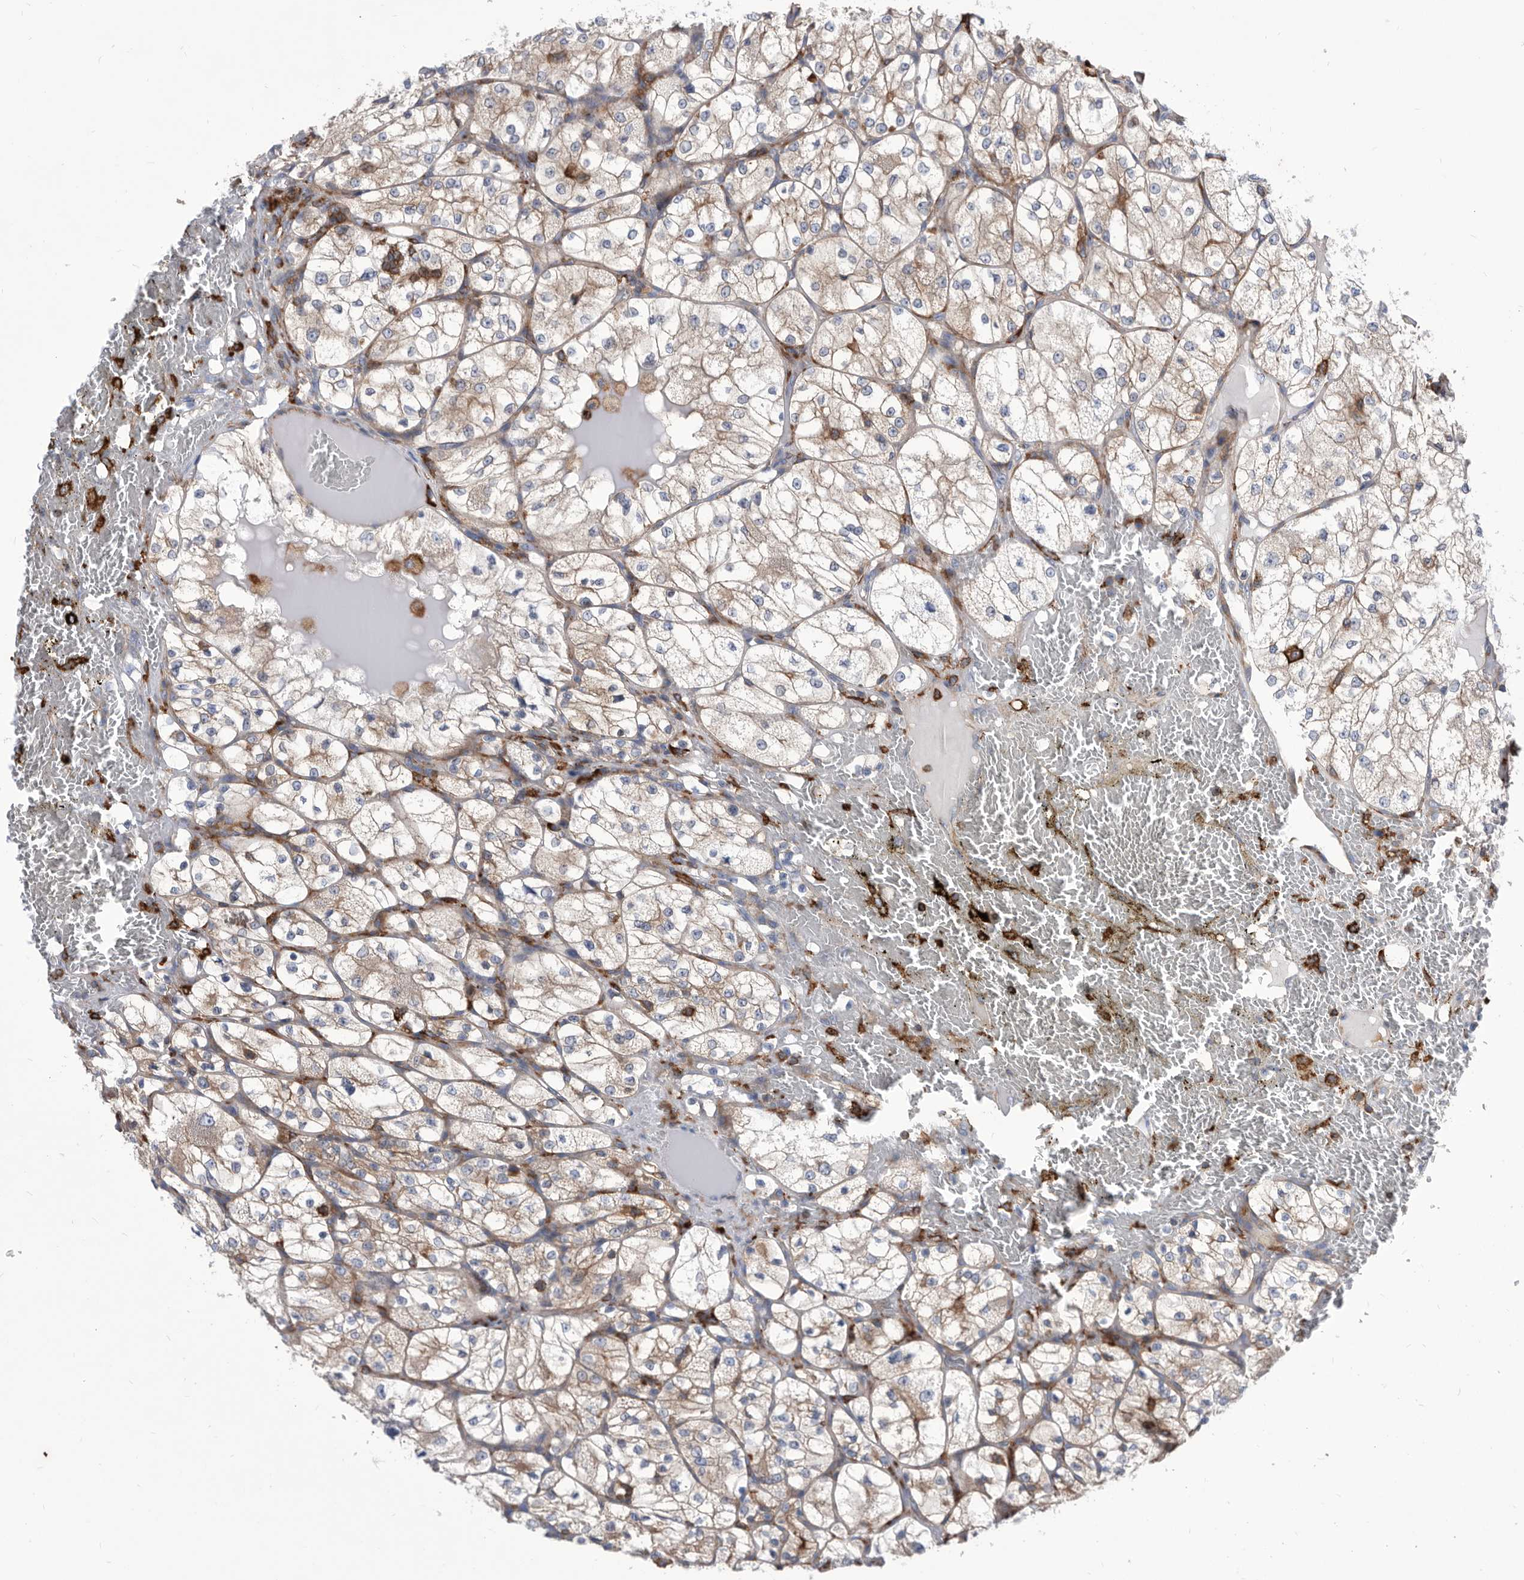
{"staining": {"intensity": "weak", "quantity": "<25%", "location": "cytoplasmic/membranous"}, "tissue": "renal cancer", "cell_type": "Tumor cells", "image_type": "cancer", "snomed": [{"axis": "morphology", "description": "Adenocarcinoma, NOS"}, {"axis": "topography", "description": "Kidney"}], "caption": "Tumor cells are negative for brown protein staining in renal cancer.", "gene": "SMG7", "patient": {"sex": "female", "age": 69}}